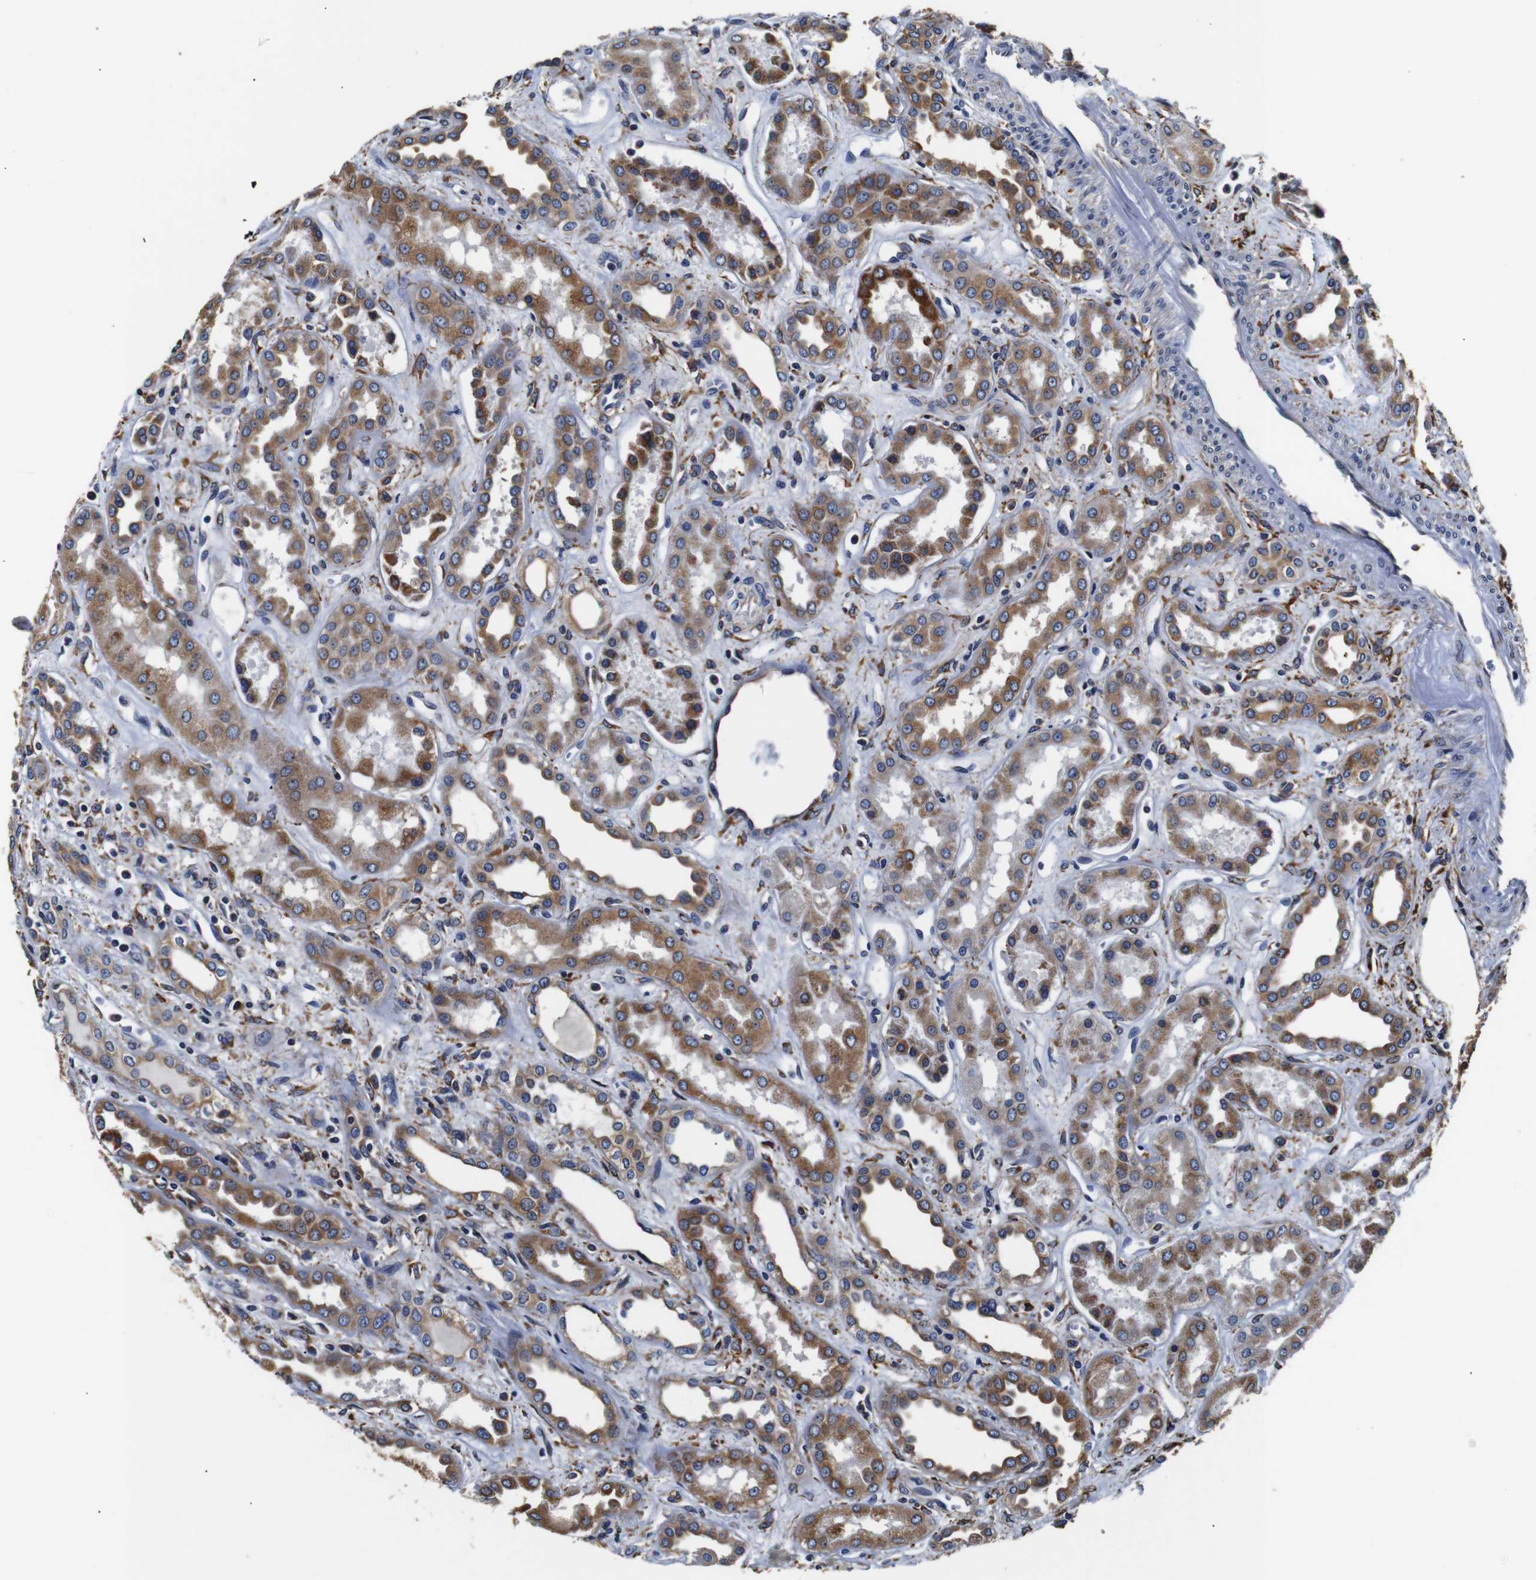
{"staining": {"intensity": "moderate", "quantity": "25%-75%", "location": "cytoplasmic/membranous"}, "tissue": "kidney", "cell_type": "Cells in tubules", "image_type": "normal", "snomed": [{"axis": "morphology", "description": "Normal tissue, NOS"}, {"axis": "topography", "description": "Kidney"}], "caption": "IHC photomicrograph of benign kidney: human kidney stained using immunohistochemistry reveals medium levels of moderate protein expression localized specifically in the cytoplasmic/membranous of cells in tubules, appearing as a cytoplasmic/membranous brown color.", "gene": "PPIB", "patient": {"sex": "male", "age": 59}}